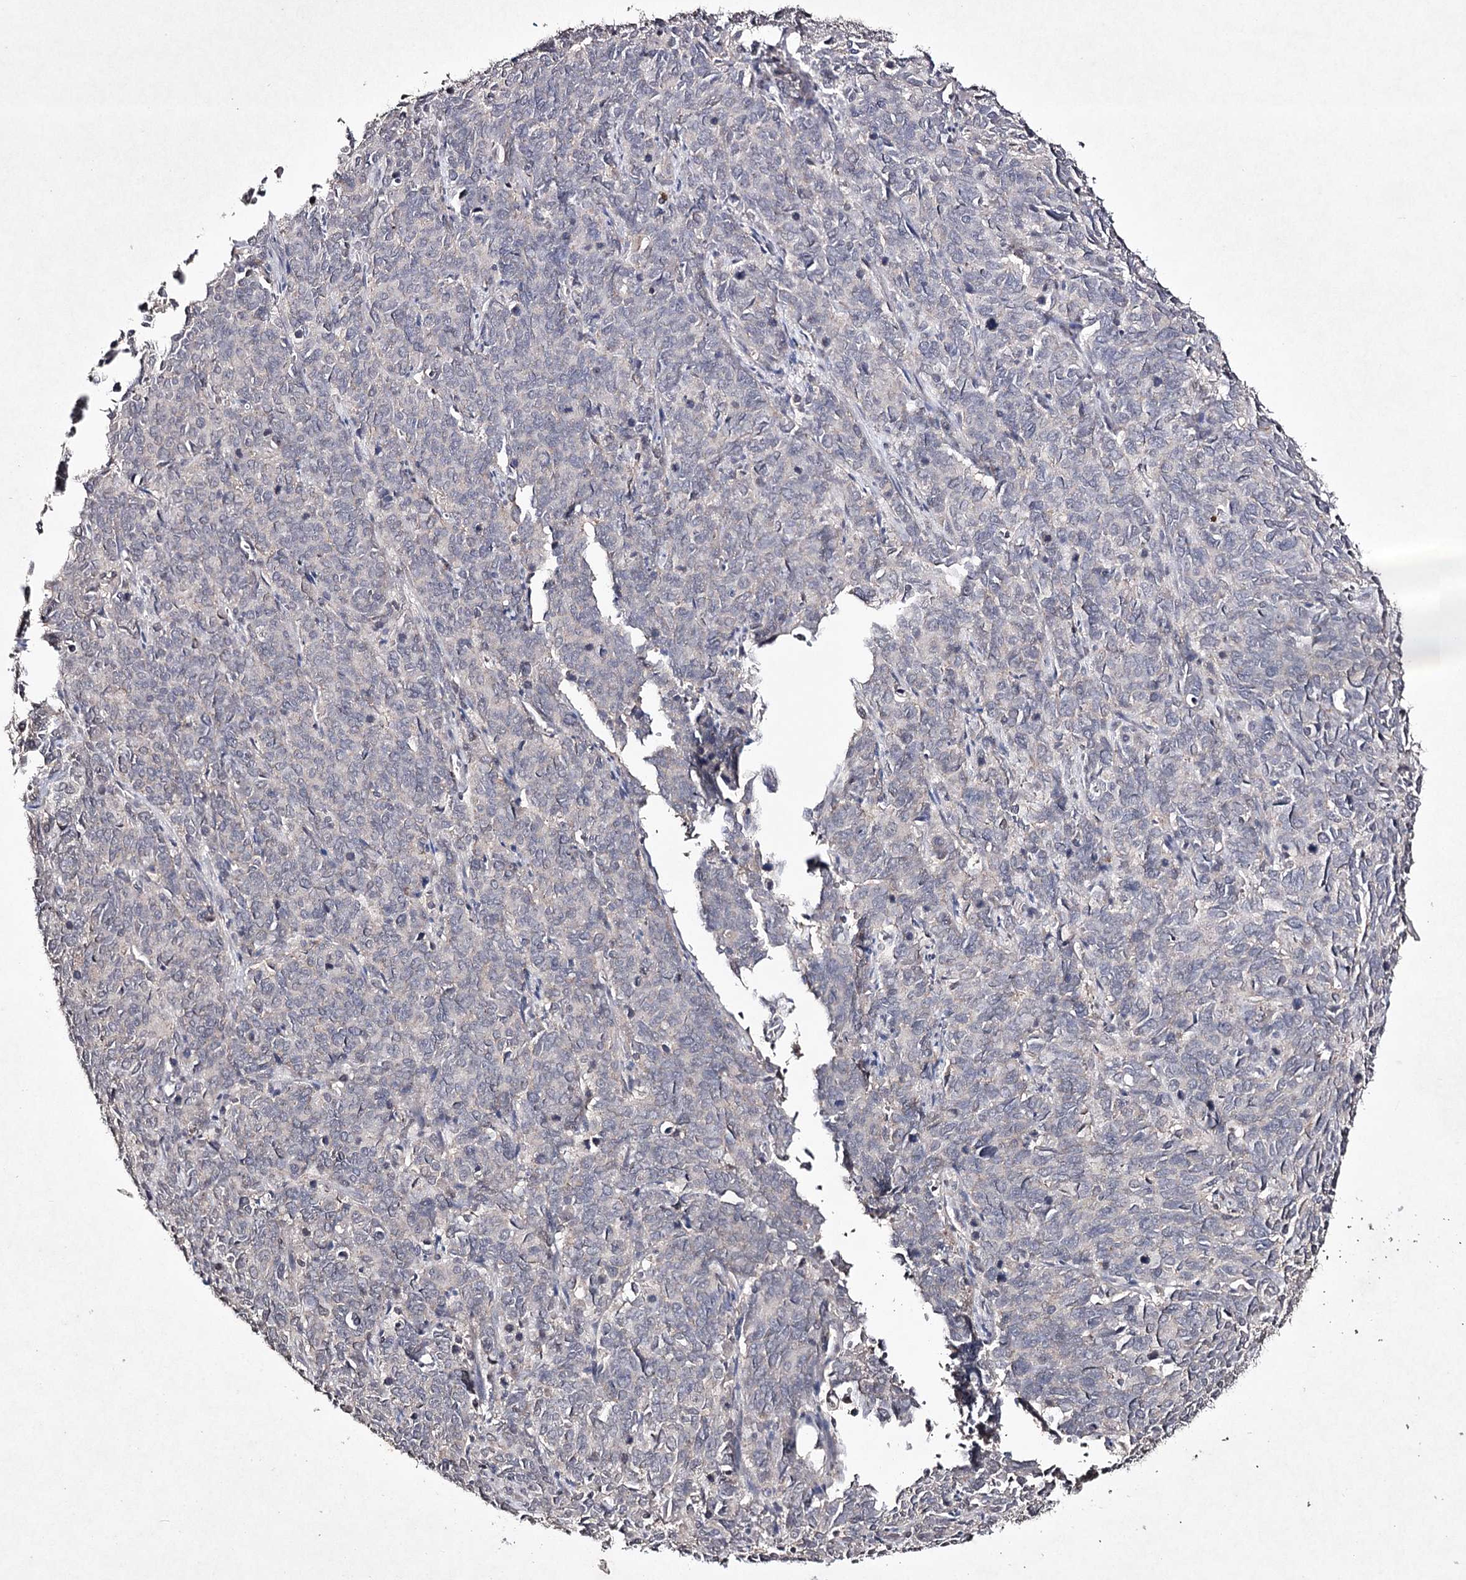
{"staining": {"intensity": "negative", "quantity": "none", "location": "none"}, "tissue": "cervical cancer", "cell_type": "Tumor cells", "image_type": "cancer", "snomed": [{"axis": "morphology", "description": "Squamous cell carcinoma, NOS"}, {"axis": "topography", "description": "Cervix"}], "caption": "This is an immunohistochemistry photomicrograph of cervical squamous cell carcinoma. There is no positivity in tumor cells.", "gene": "SYNGR3", "patient": {"sex": "female", "age": 60}}